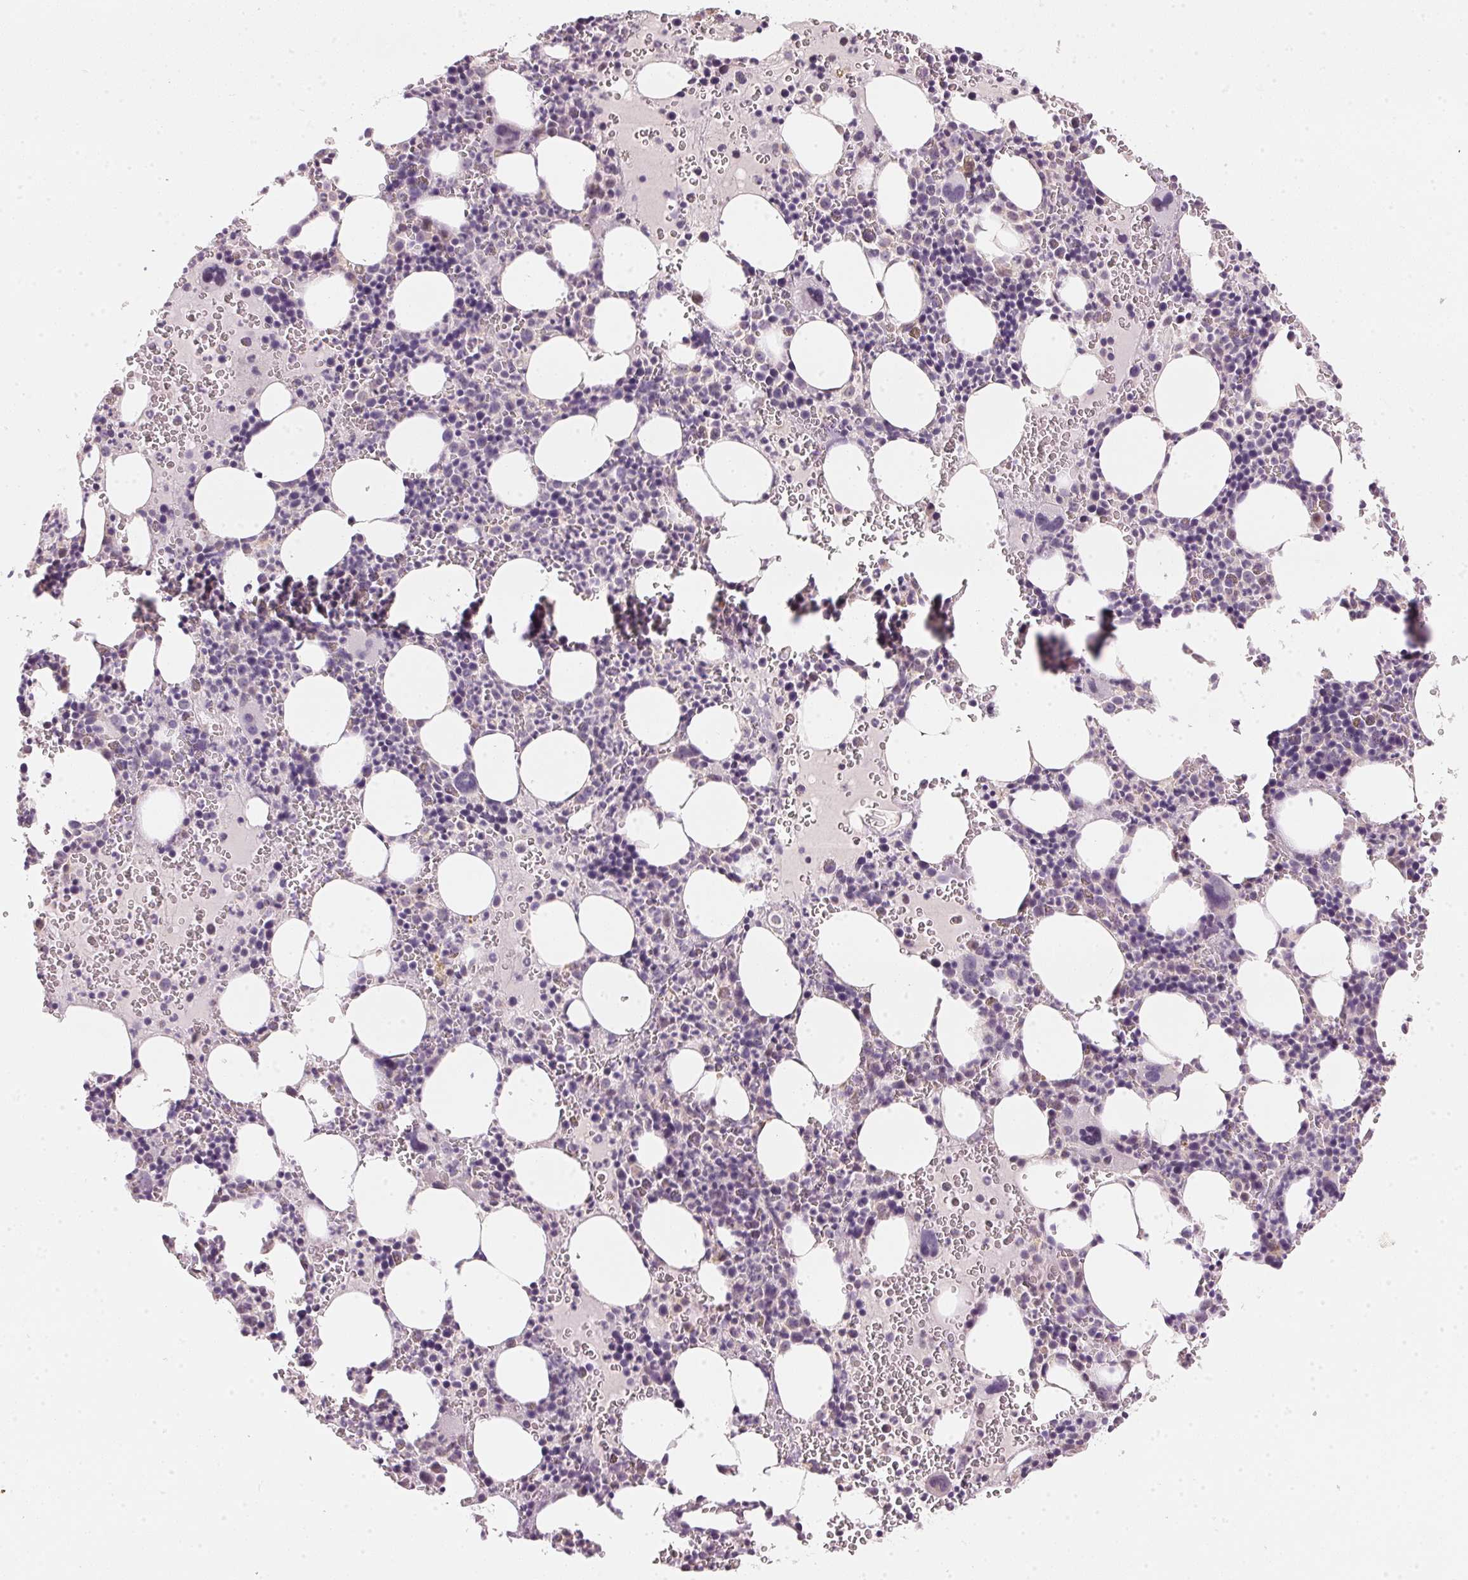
{"staining": {"intensity": "negative", "quantity": "none", "location": "none"}, "tissue": "bone marrow", "cell_type": "Hematopoietic cells", "image_type": "normal", "snomed": [{"axis": "morphology", "description": "Normal tissue, NOS"}, {"axis": "topography", "description": "Bone marrow"}], "caption": "The IHC histopathology image has no significant staining in hematopoietic cells of bone marrow.", "gene": "COQ7", "patient": {"sex": "male", "age": 63}}